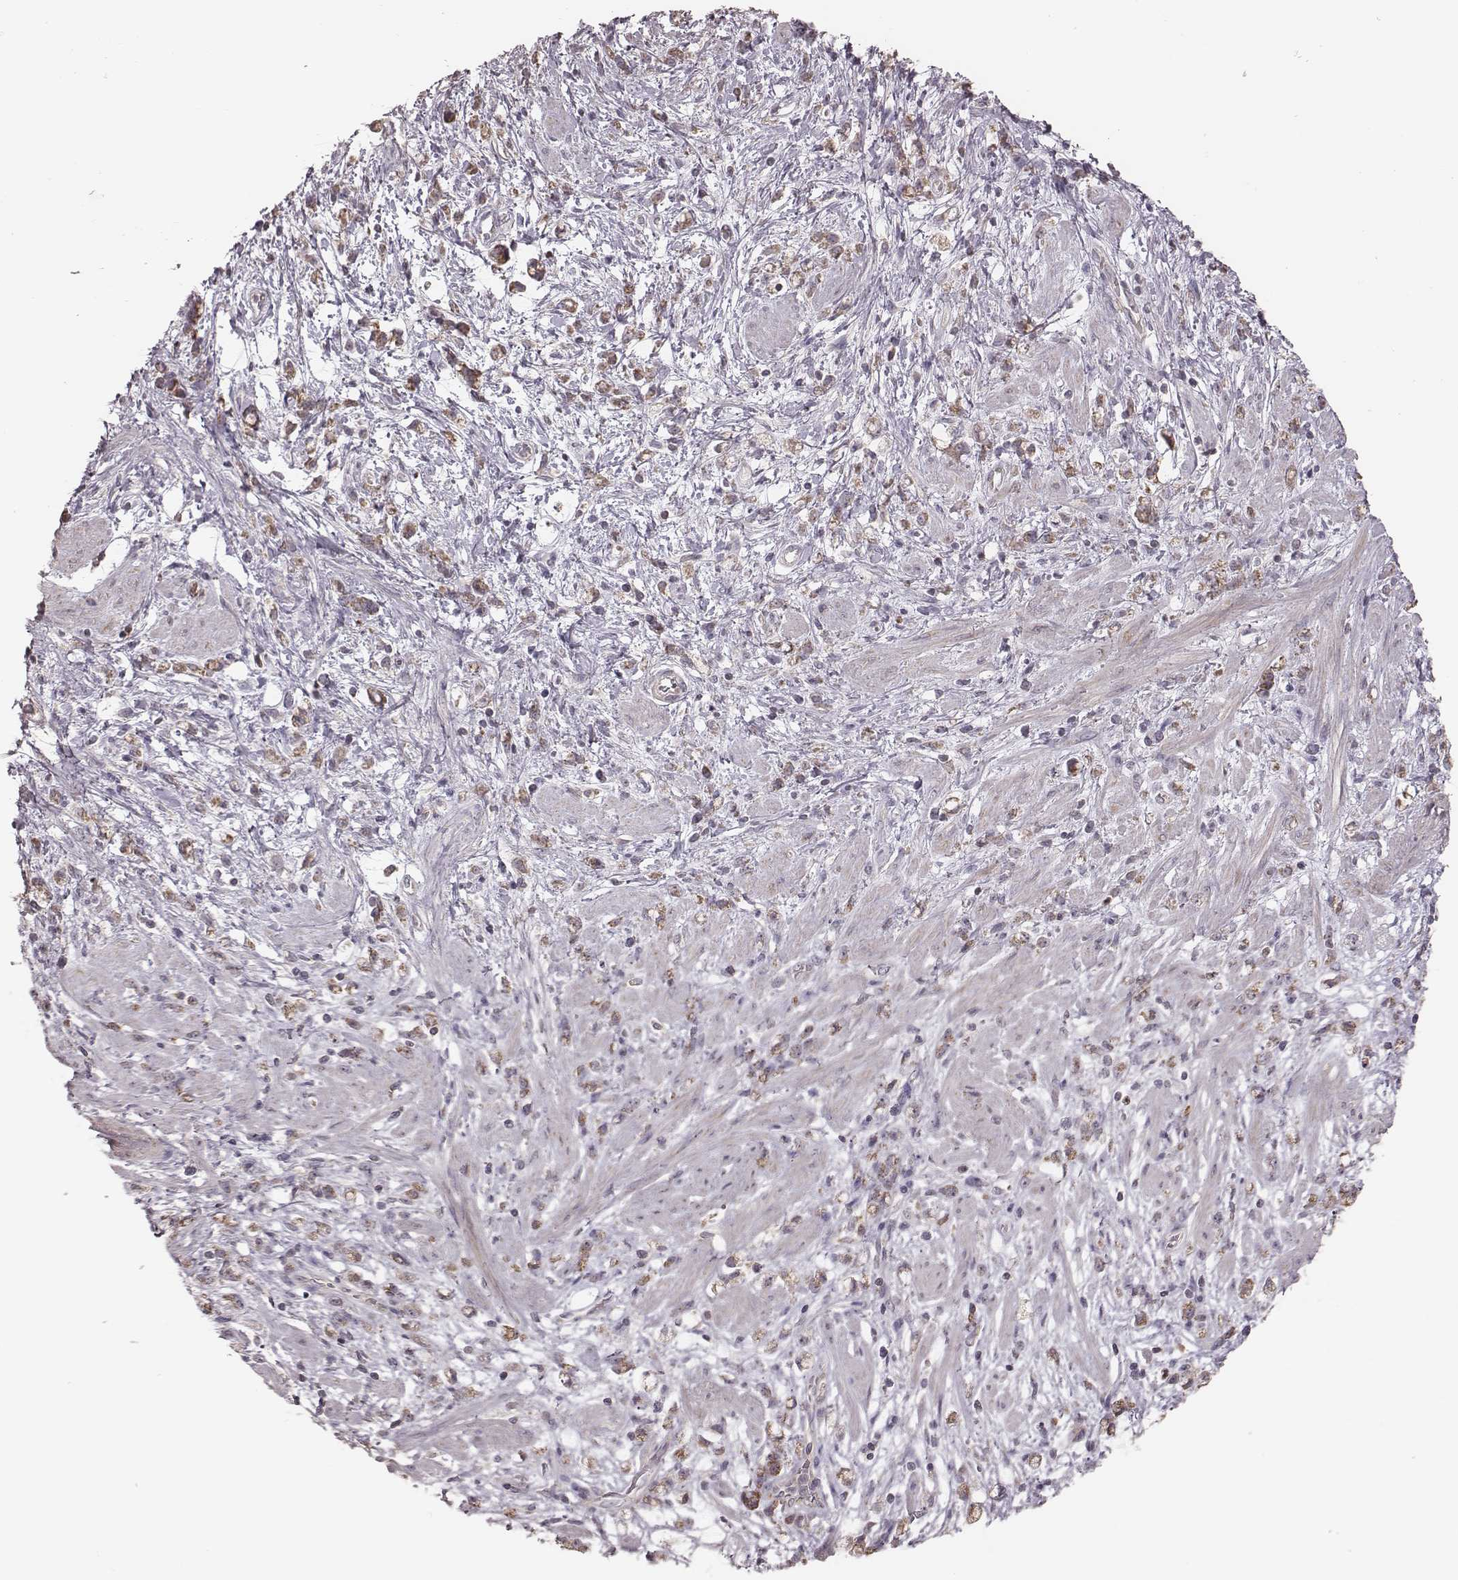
{"staining": {"intensity": "moderate", "quantity": "25%-75%", "location": "cytoplasmic/membranous"}, "tissue": "stomach cancer", "cell_type": "Tumor cells", "image_type": "cancer", "snomed": [{"axis": "morphology", "description": "Adenocarcinoma, NOS"}, {"axis": "topography", "description": "Stomach"}], "caption": "The image demonstrates a brown stain indicating the presence of a protein in the cytoplasmic/membranous of tumor cells in stomach cancer (adenocarcinoma).", "gene": "MRPS27", "patient": {"sex": "female", "age": 60}}